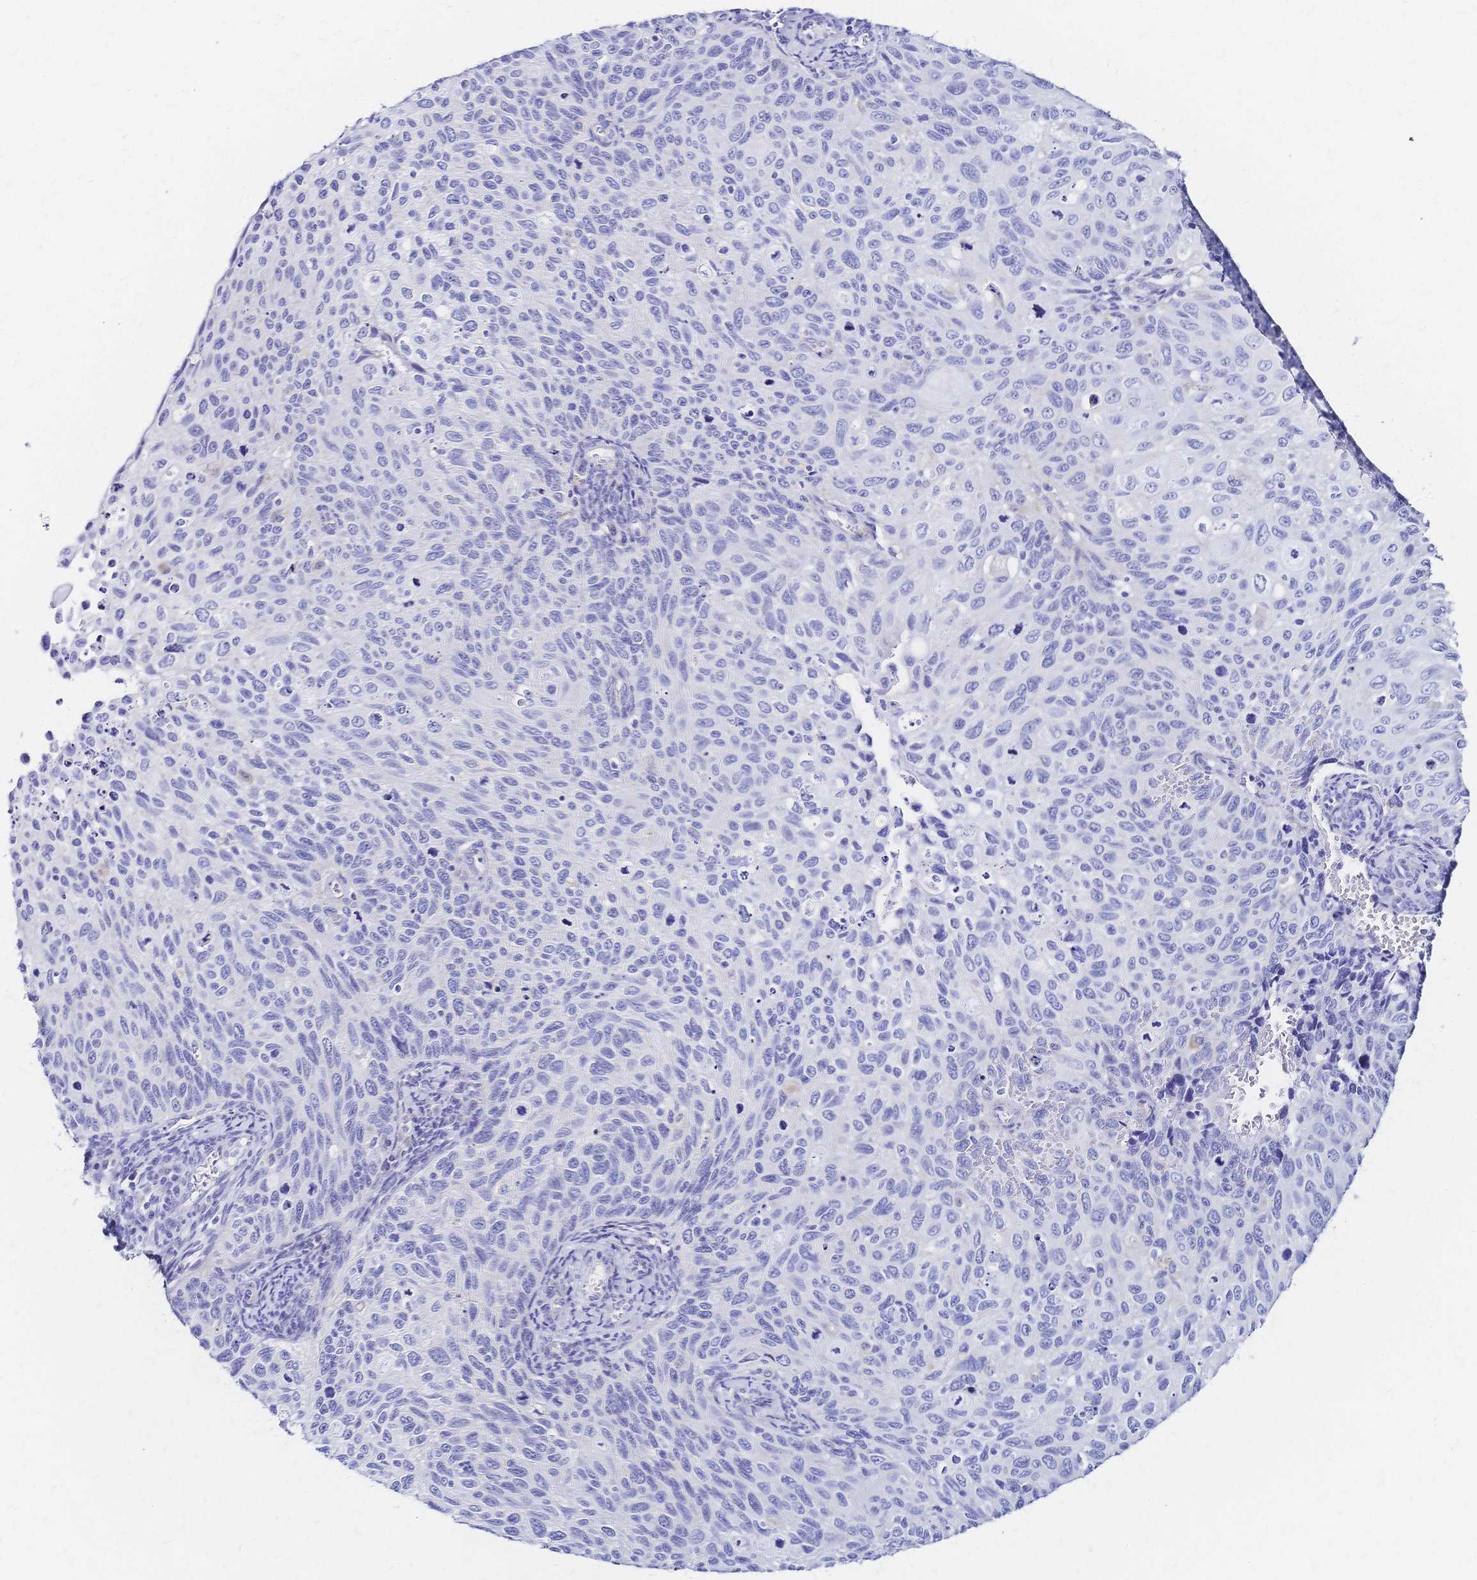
{"staining": {"intensity": "negative", "quantity": "none", "location": "none"}, "tissue": "cervical cancer", "cell_type": "Tumor cells", "image_type": "cancer", "snomed": [{"axis": "morphology", "description": "Squamous cell carcinoma, NOS"}, {"axis": "topography", "description": "Cervix"}], "caption": "IHC image of human cervical squamous cell carcinoma stained for a protein (brown), which shows no staining in tumor cells.", "gene": "SLC5A1", "patient": {"sex": "female", "age": 70}}